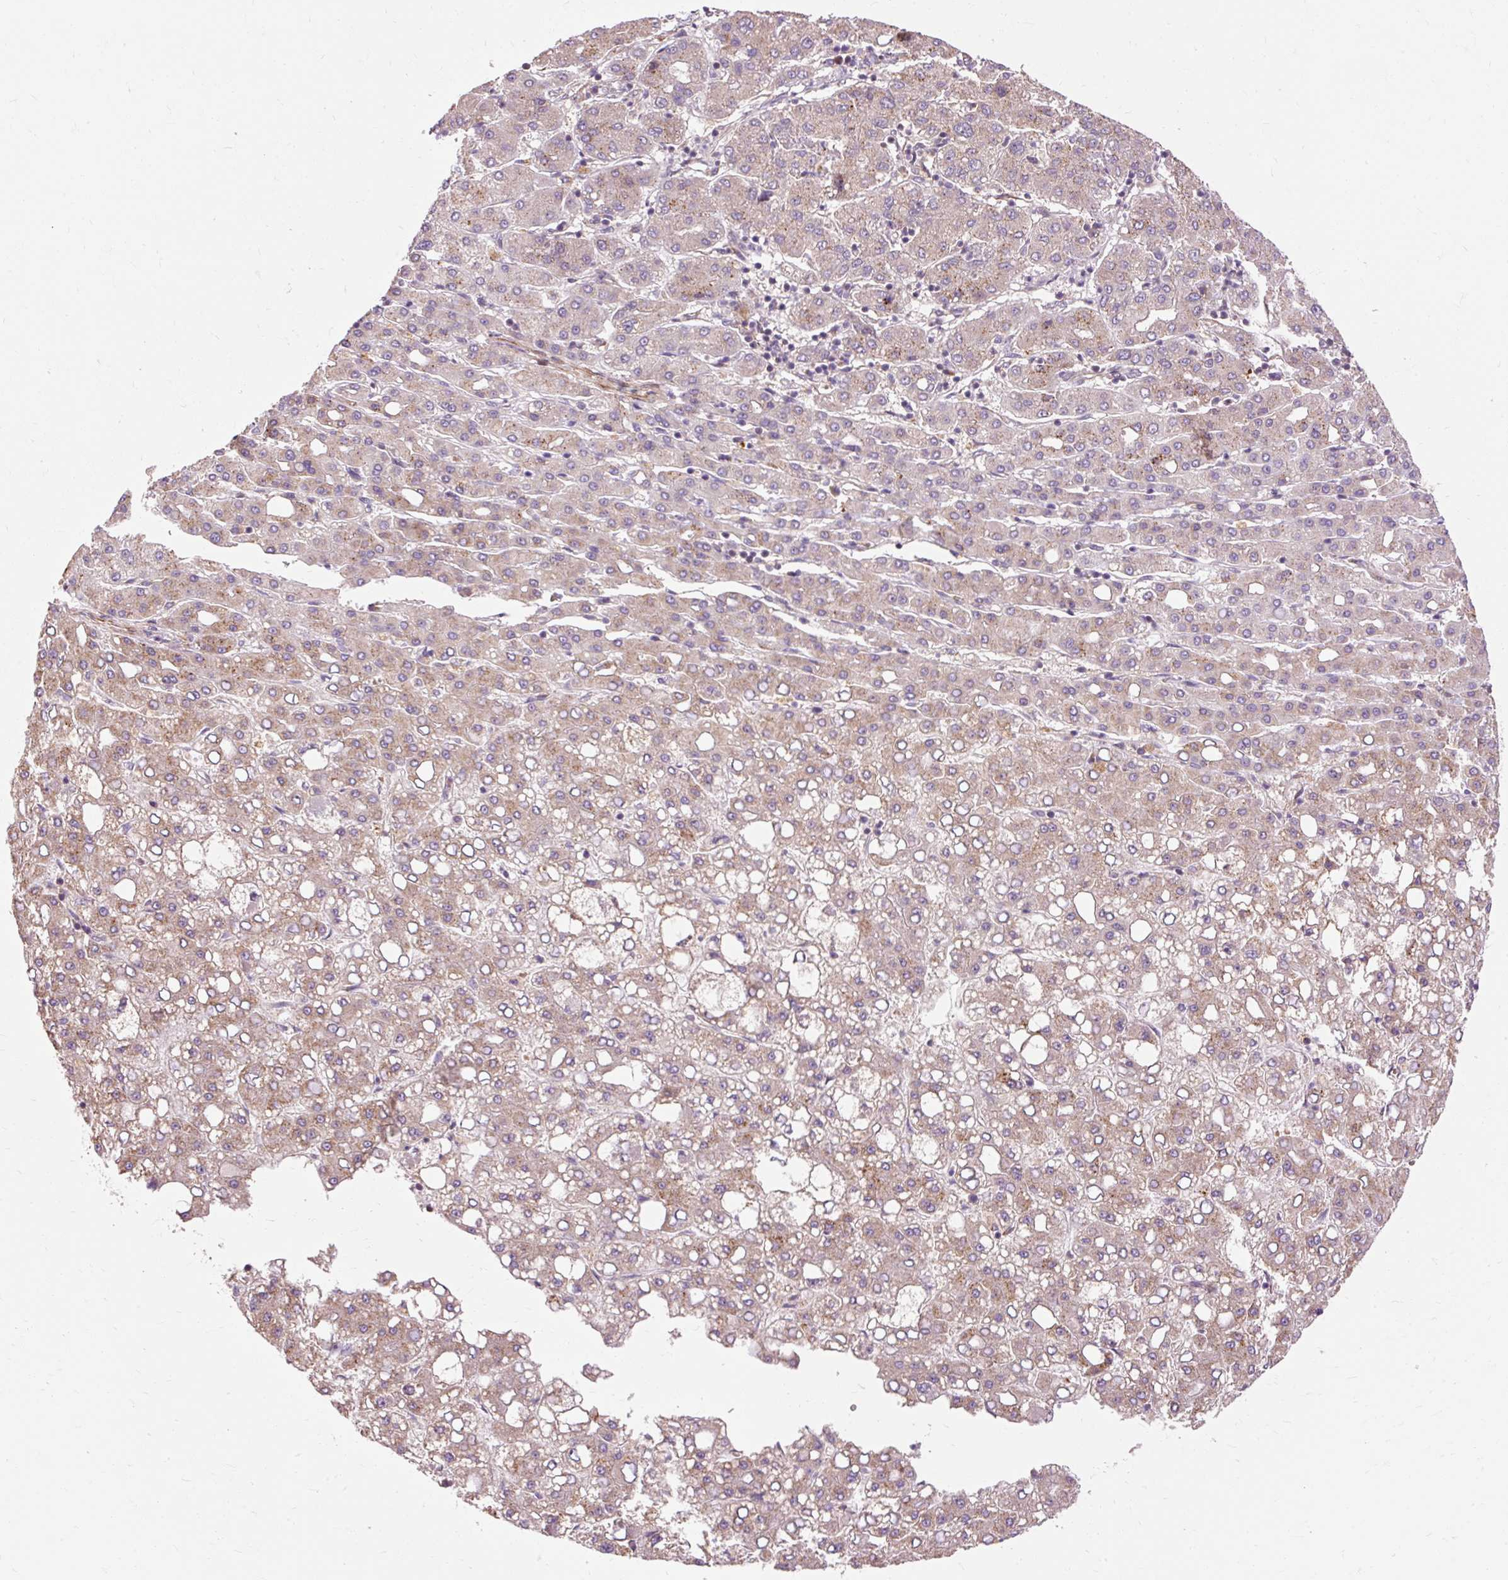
{"staining": {"intensity": "weak", "quantity": "25%-75%", "location": "cytoplasmic/membranous"}, "tissue": "liver cancer", "cell_type": "Tumor cells", "image_type": "cancer", "snomed": [{"axis": "morphology", "description": "Carcinoma, Hepatocellular, NOS"}, {"axis": "topography", "description": "Liver"}], "caption": "This micrograph displays liver cancer stained with IHC to label a protein in brown. The cytoplasmic/membranous of tumor cells show weak positivity for the protein. Nuclei are counter-stained blue.", "gene": "RIPOR3", "patient": {"sex": "male", "age": 65}}